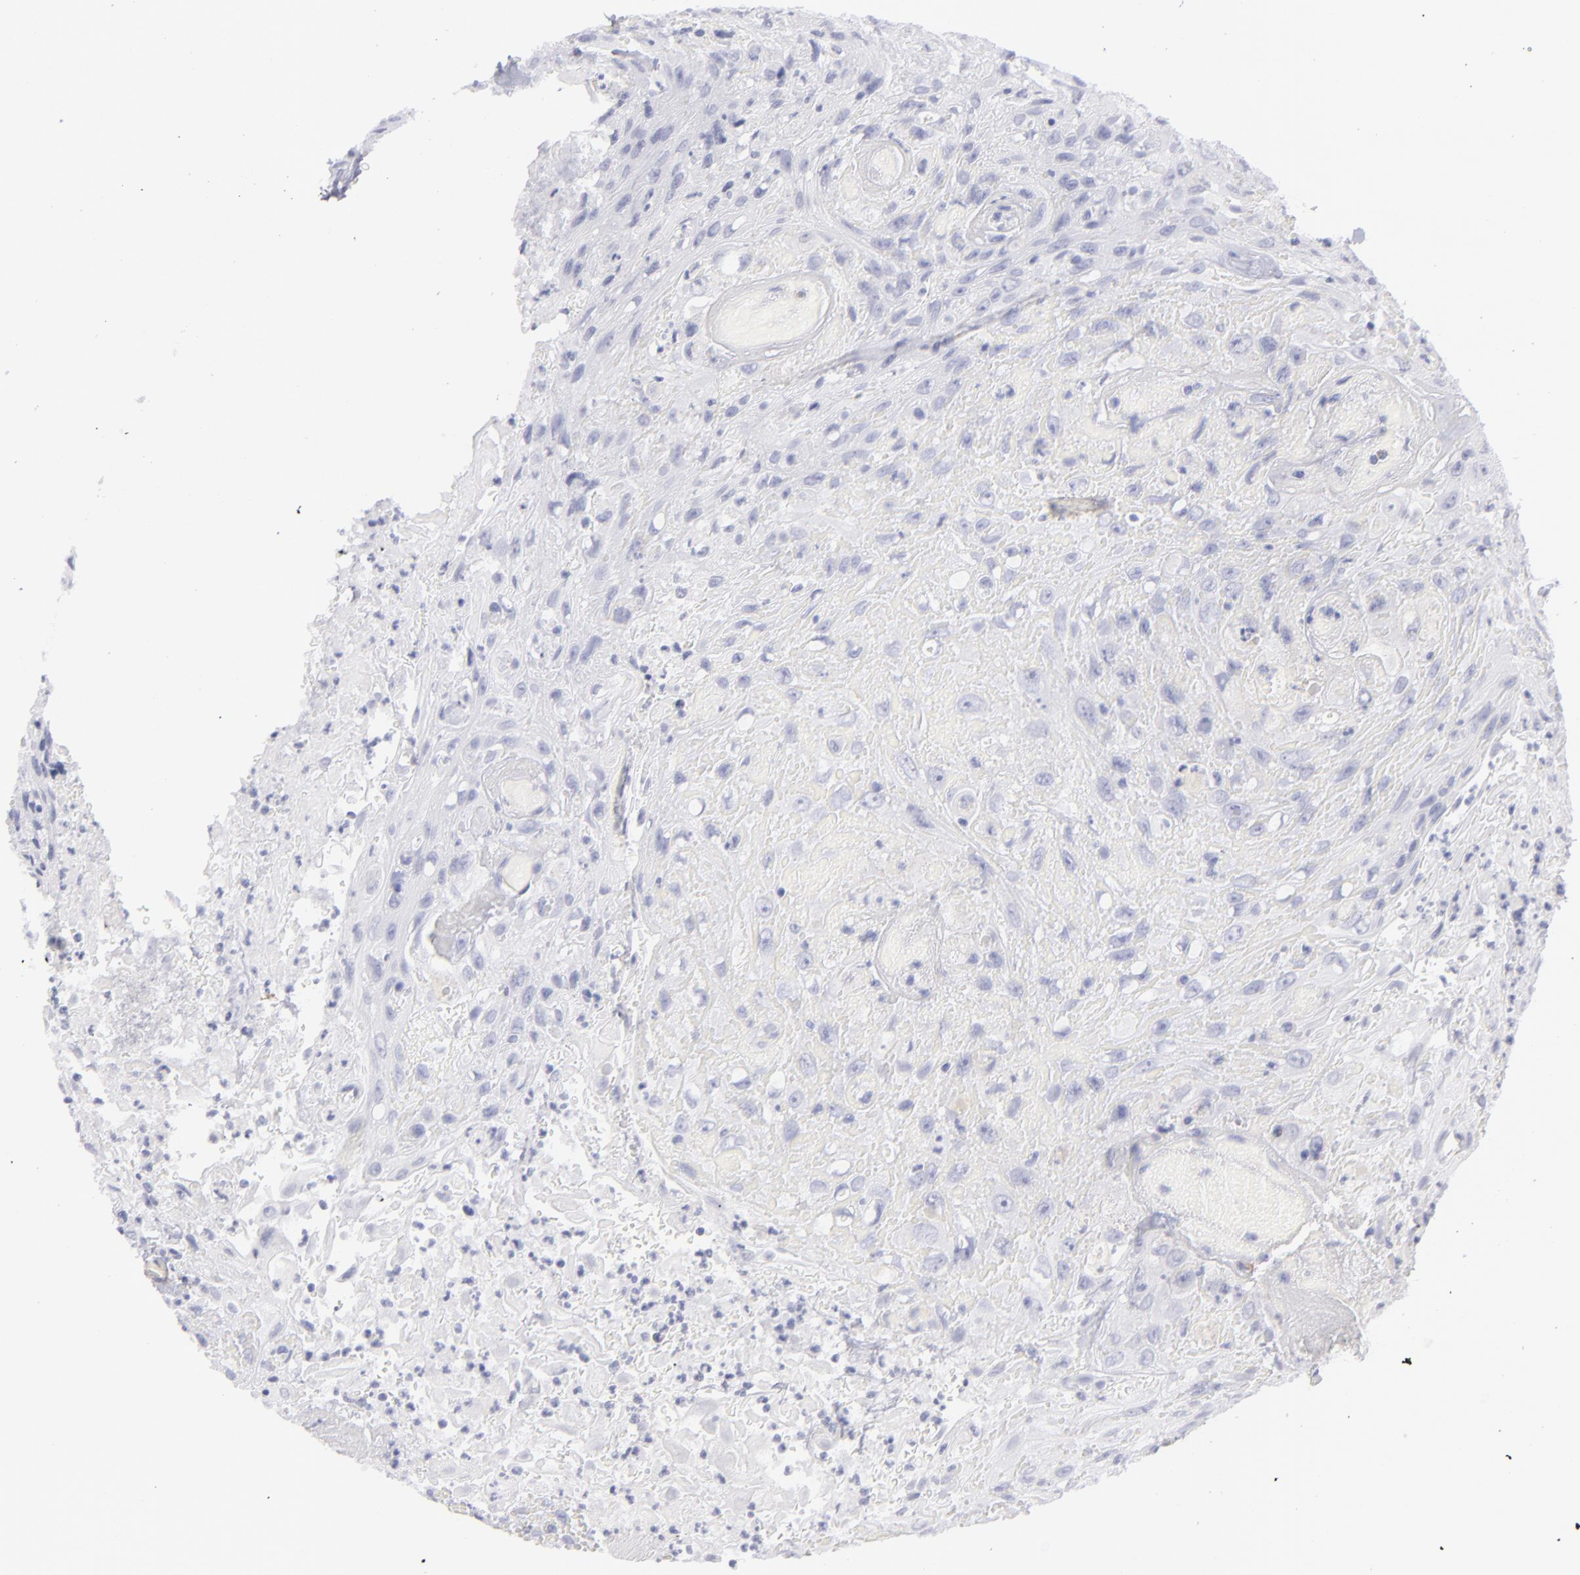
{"staining": {"intensity": "negative", "quantity": "none", "location": "none"}, "tissue": "urothelial cancer", "cell_type": "Tumor cells", "image_type": "cancer", "snomed": [{"axis": "morphology", "description": "Urothelial carcinoma, High grade"}, {"axis": "topography", "description": "Urinary bladder"}], "caption": "Tumor cells are negative for protein expression in human urothelial cancer.", "gene": "MYH11", "patient": {"sex": "female", "age": 84}}